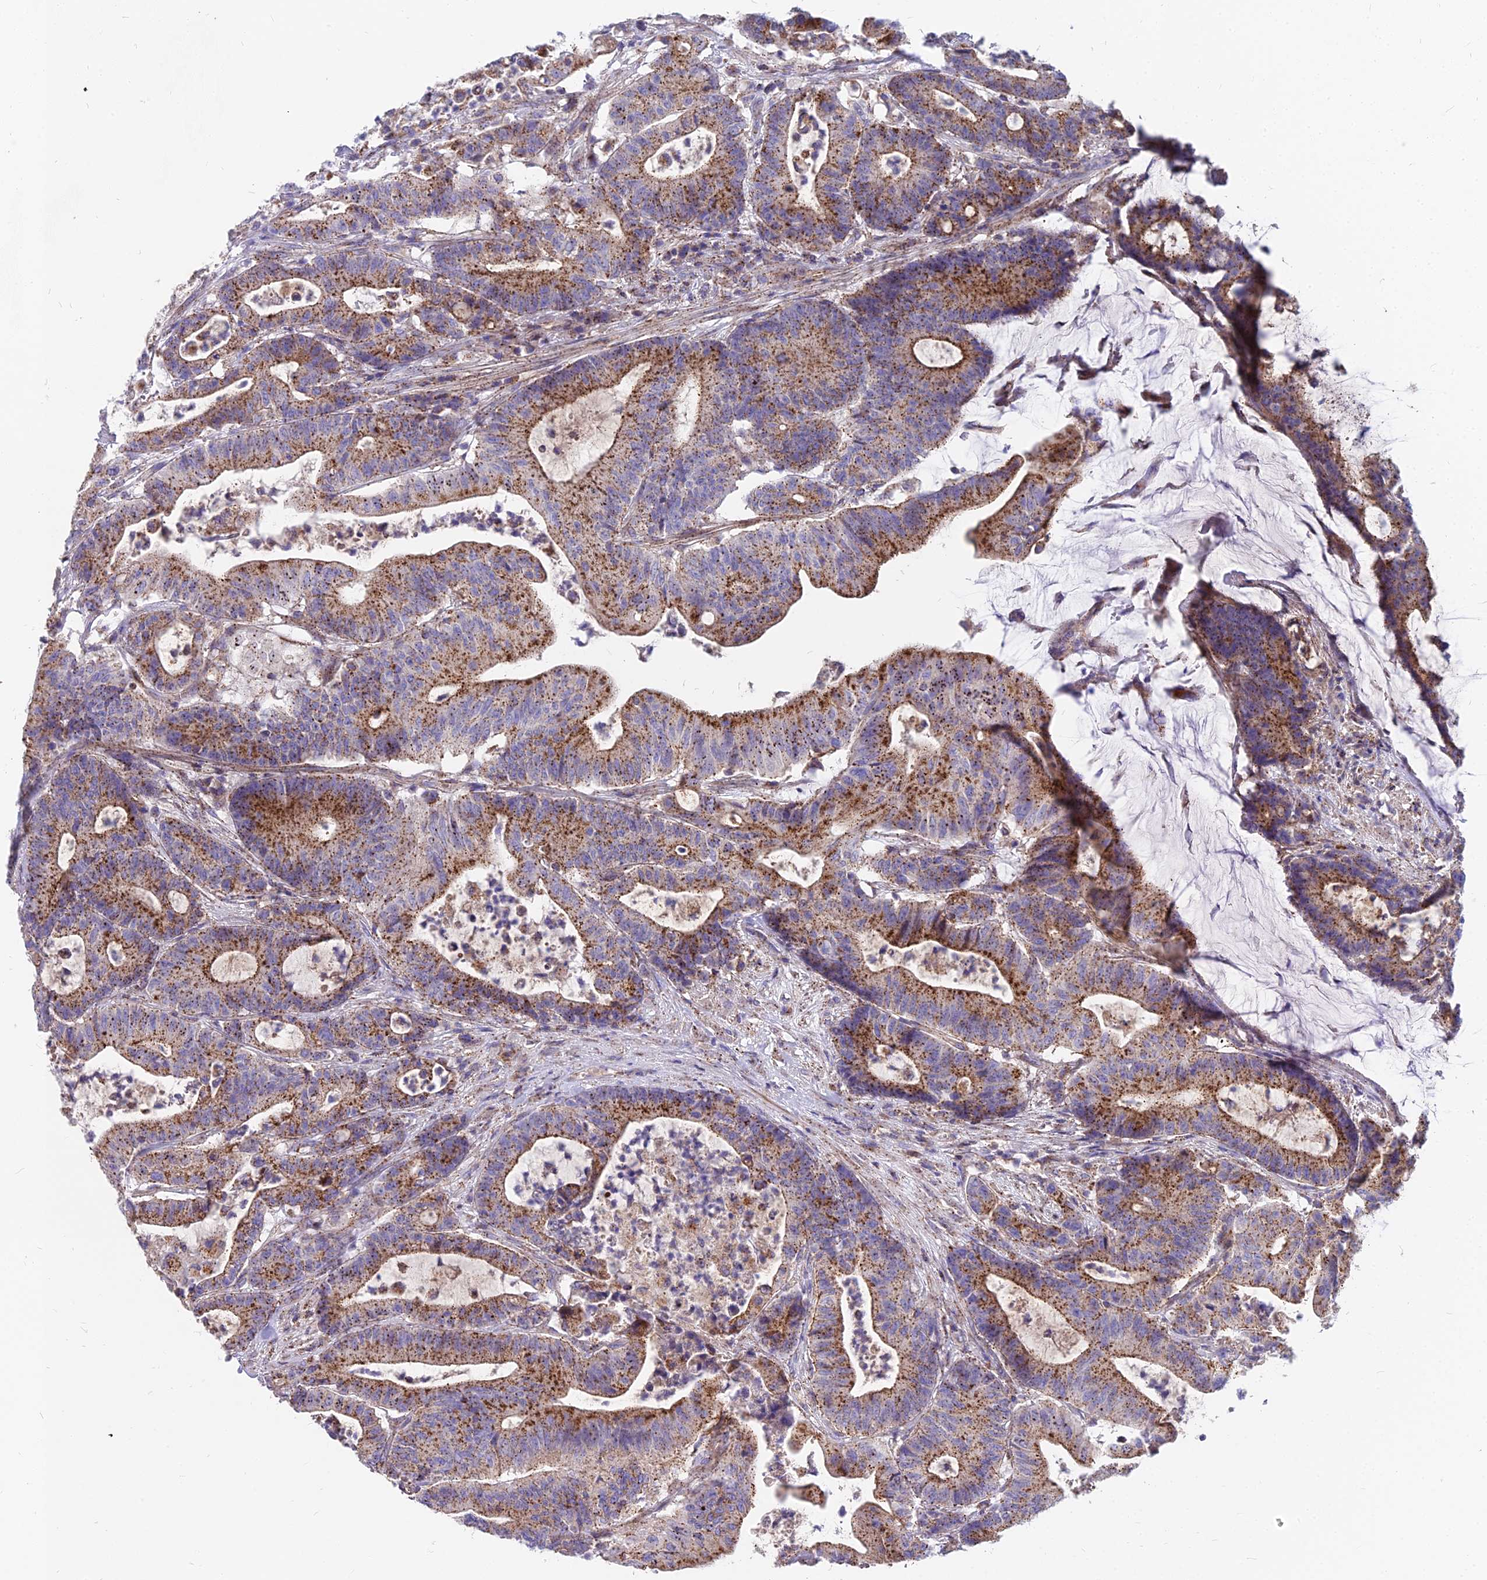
{"staining": {"intensity": "moderate", "quantity": ">75%", "location": "cytoplasmic/membranous"}, "tissue": "colorectal cancer", "cell_type": "Tumor cells", "image_type": "cancer", "snomed": [{"axis": "morphology", "description": "Adenocarcinoma, NOS"}, {"axis": "topography", "description": "Colon"}], "caption": "A high-resolution micrograph shows immunohistochemistry (IHC) staining of colorectal cancer, which displays moderate cytoplasmic/membranous expression in about >75% of tumor cells. The staining was performed using DAB to visualize the protein expression in brown, while the nuclei were stained in blue with hematoxylin (Magnification: 20x).", "gene": "FRMPD1", "patient": {"sex": "female", "age": 84}}